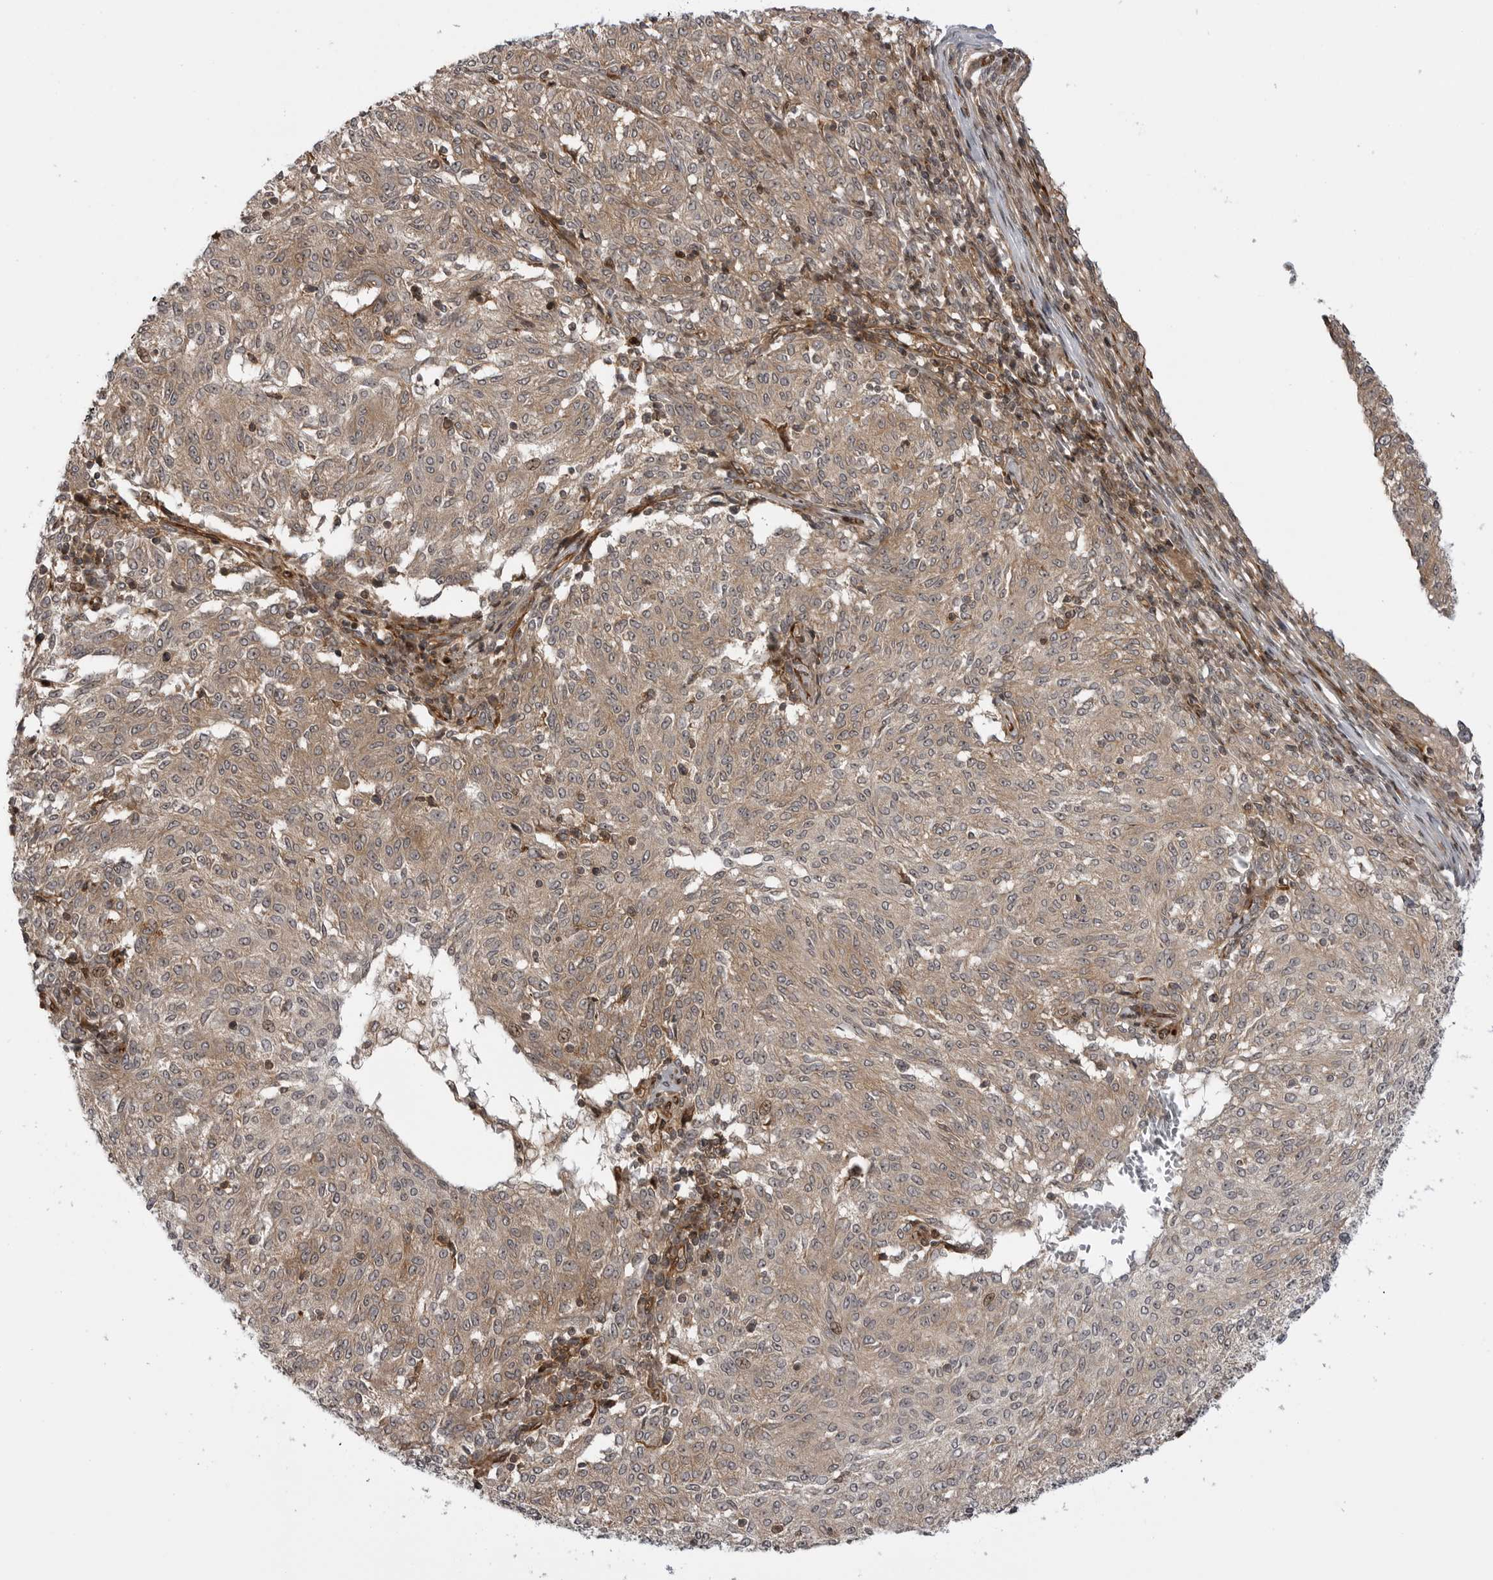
{"staining": {"intensity": "weak", "quantity": ">75%", "location": "cytoplasmic/membranous"}, "tissue": "melanoma", "cell_type": "Tumor cells", "image_type": "cancer", "snomed": [{"axis": "morphology", "description": "Malignant melanoma, NOS"}, {"axis": "topography", "description": "Skin"}], "caption": "Immunohistochemistry (IHC) histopathology image of malignant melanoma stained for a protein (brown), which shows low levels of weak cytoplasmic/membranous positivity in approximately >75% of tumor cells.", "gene": "ABL1", "patient": {"sex": "female", "age": 72}}